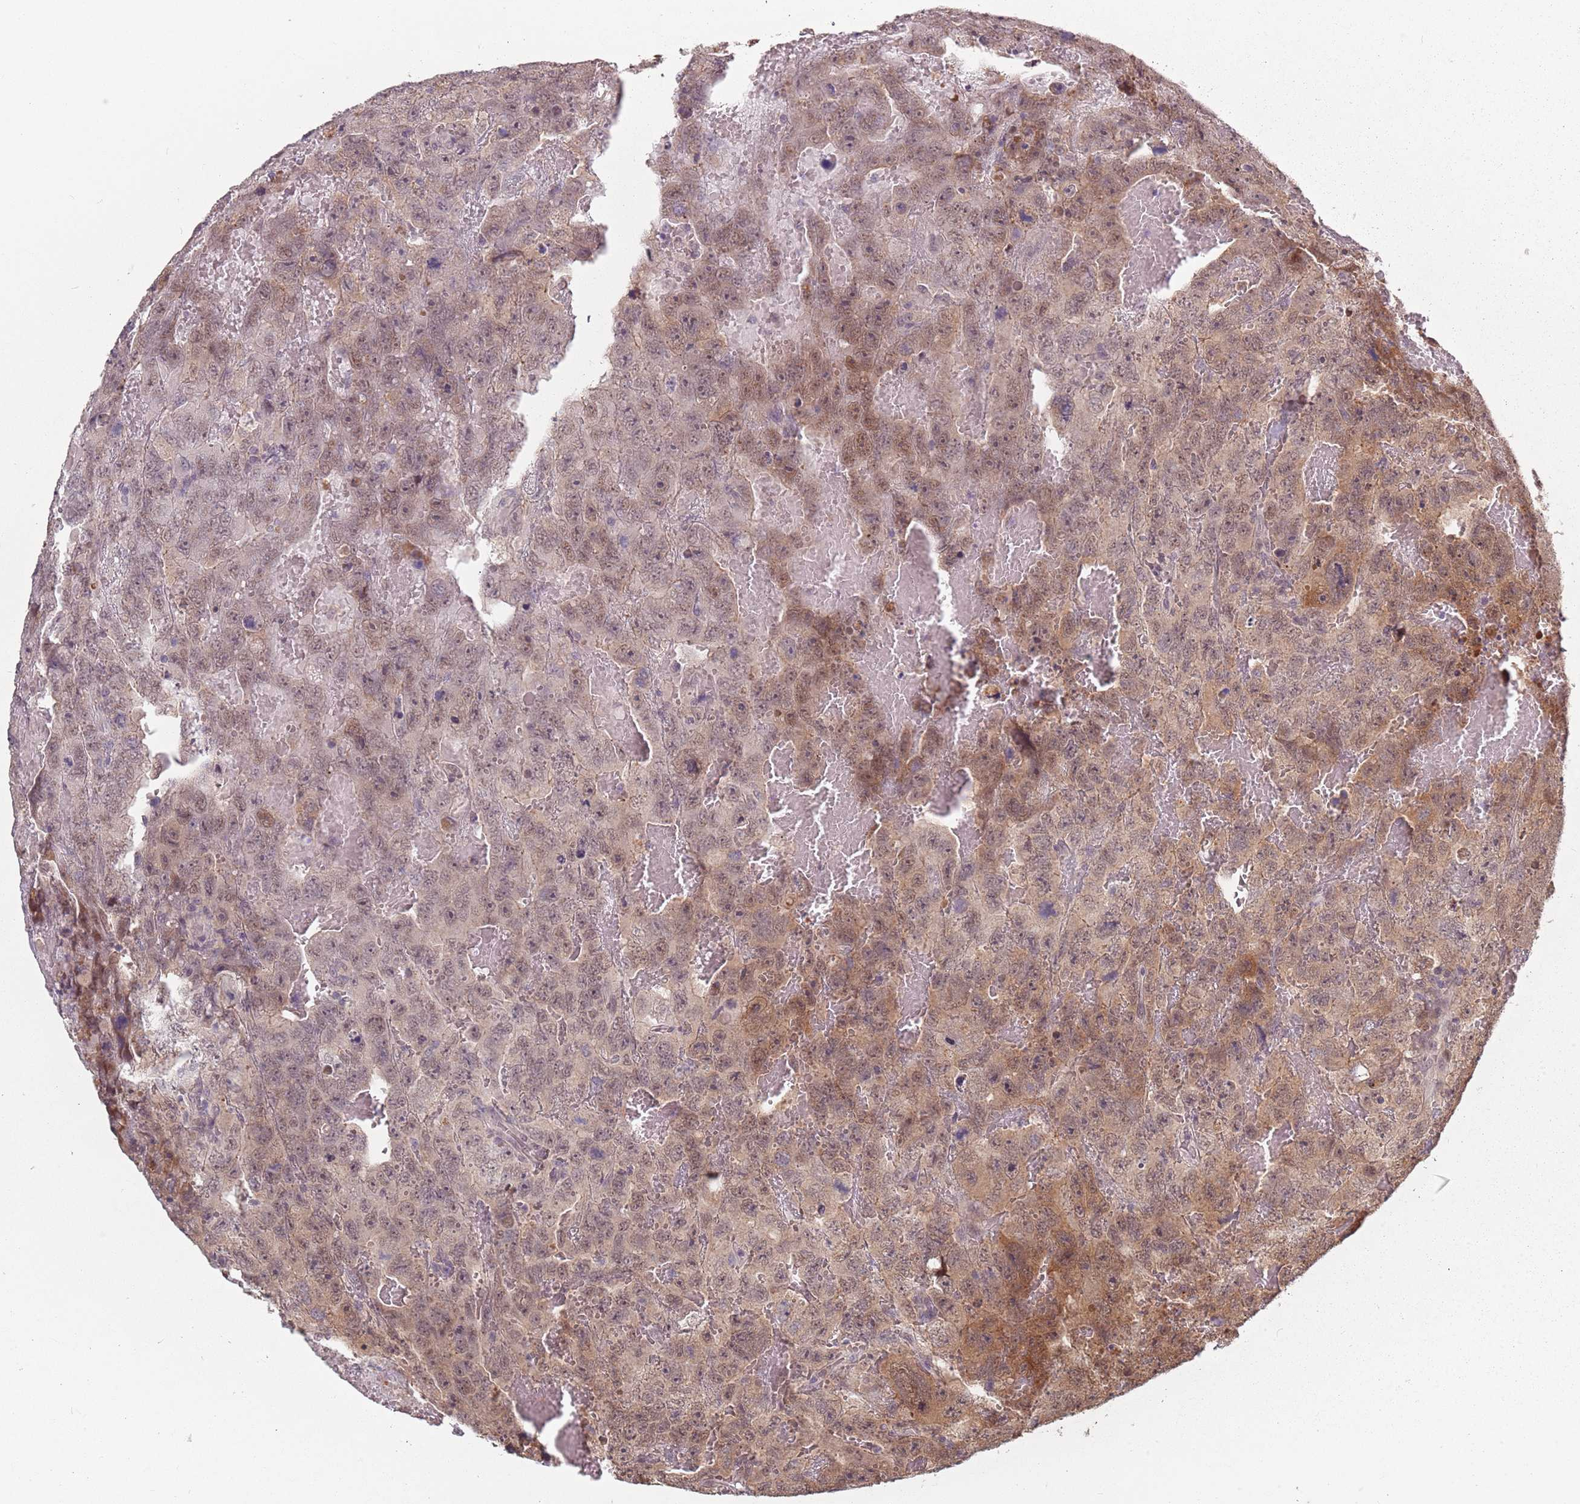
{"staining": {"intensity": "moderate", "quantity": ">75%", "location": "cytoplasmic/membranous,nuclear"}, "tissue": "testis cancer", "cell_type": "Tumor cells", "image_type": "cancer", "snomed": [{"axis": "morphology", "description": "Carcinoma, Embryonal, NOS"}, {"axis": "topography", "description": "Testis"}], "caption": "Embryonal carcinoma (testis) tissue reveals moderate cytoplasmic/membranous and nuclear staining in about >75% of tumor cells, visualized by immunohistochemistry.", "gene": "VPS52", "patient": {"sex": "male", "age": 45}}